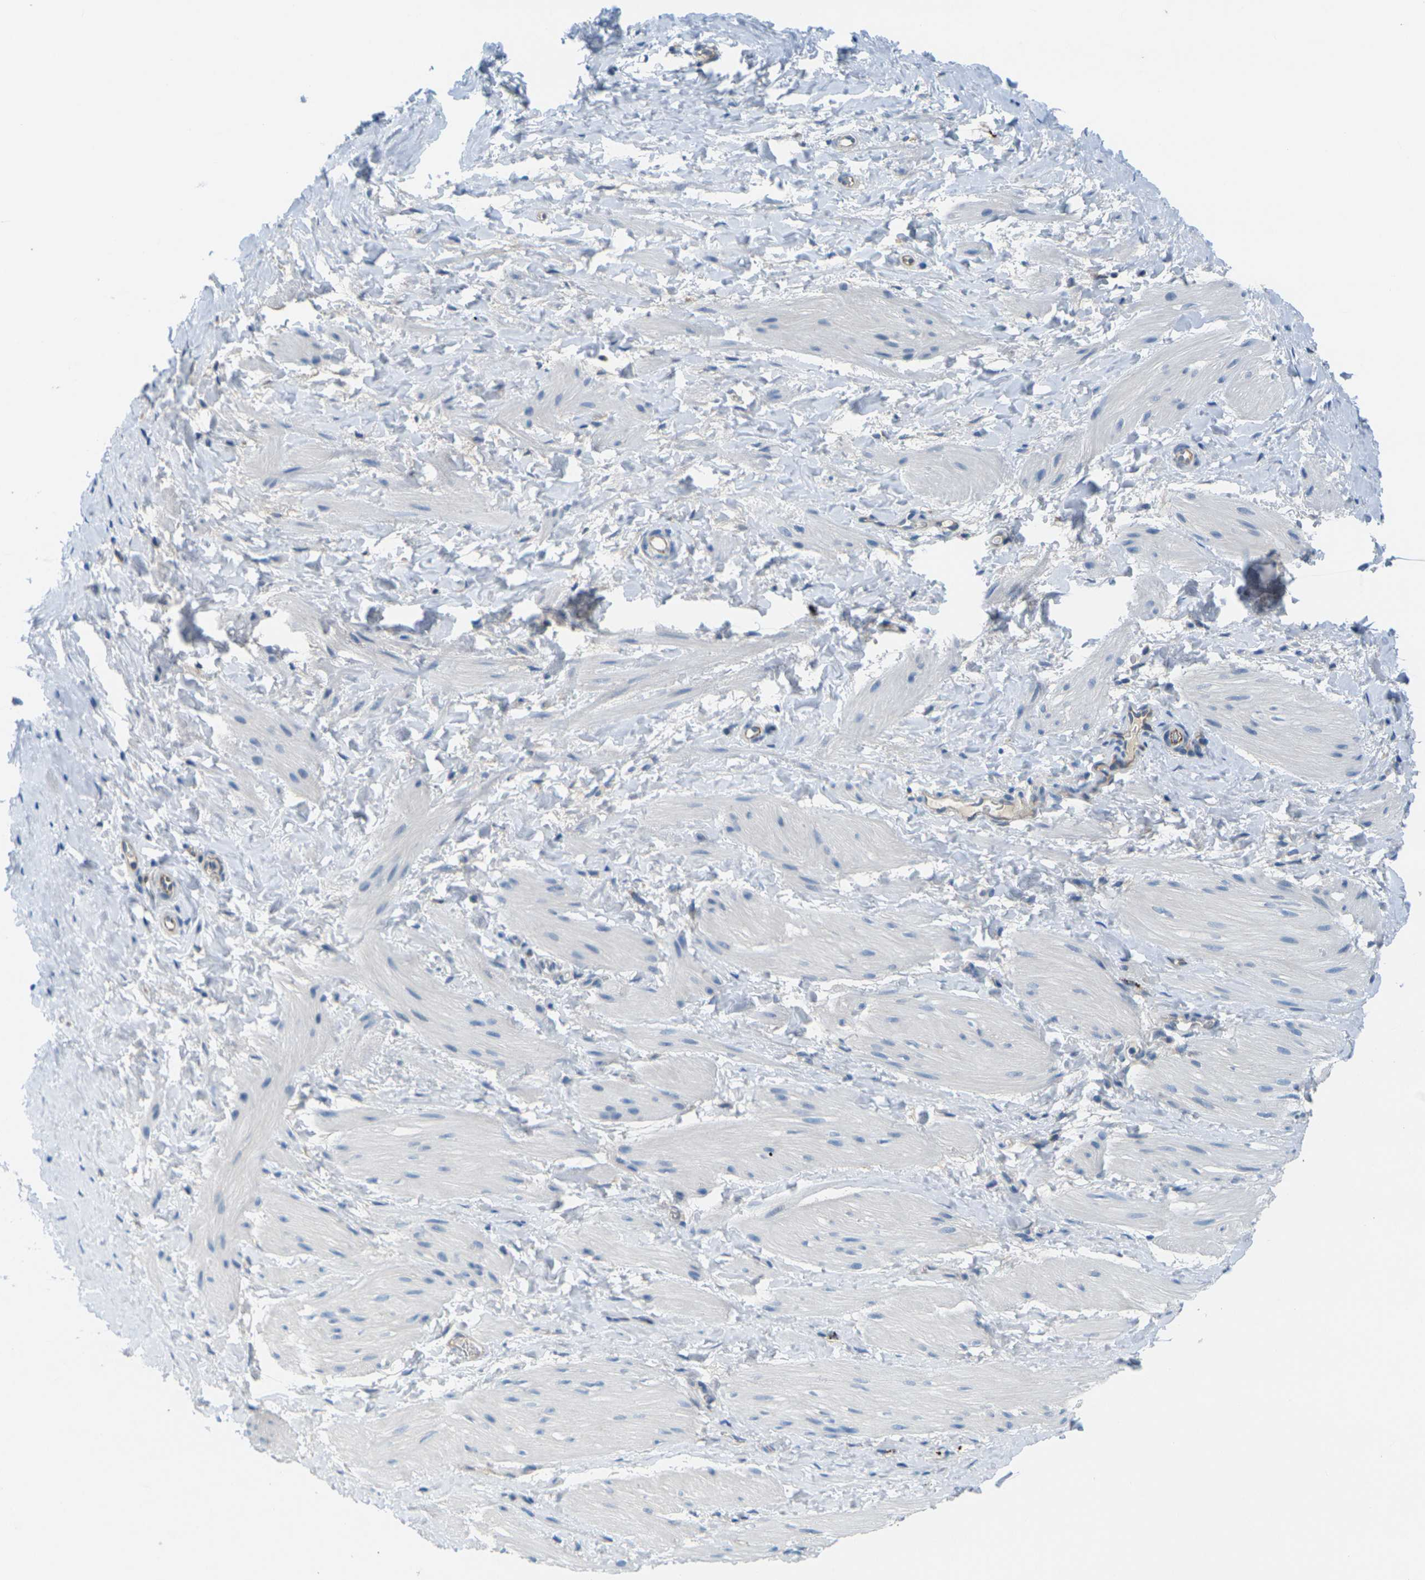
{"staining": {"intensity": "negative", "quantity": "none", "location": "none"}, "tissue": "smooth muscle", "cell_type": "Smooth muscle cells", "image_type": "normal", "snomed": [{"axis": "morphology", "description": "Normal tissue, NOS"}, {"axis": "topography", "description": "Smooth muscle"}], "caption": "An immunohistochemistry histopathology image of benign smooth muscle is shown. There is no staining in smooth muscle cells of smooth muscle.", "gene": "CYP2C8", "patient": {"sex": "male", "age": 16}}